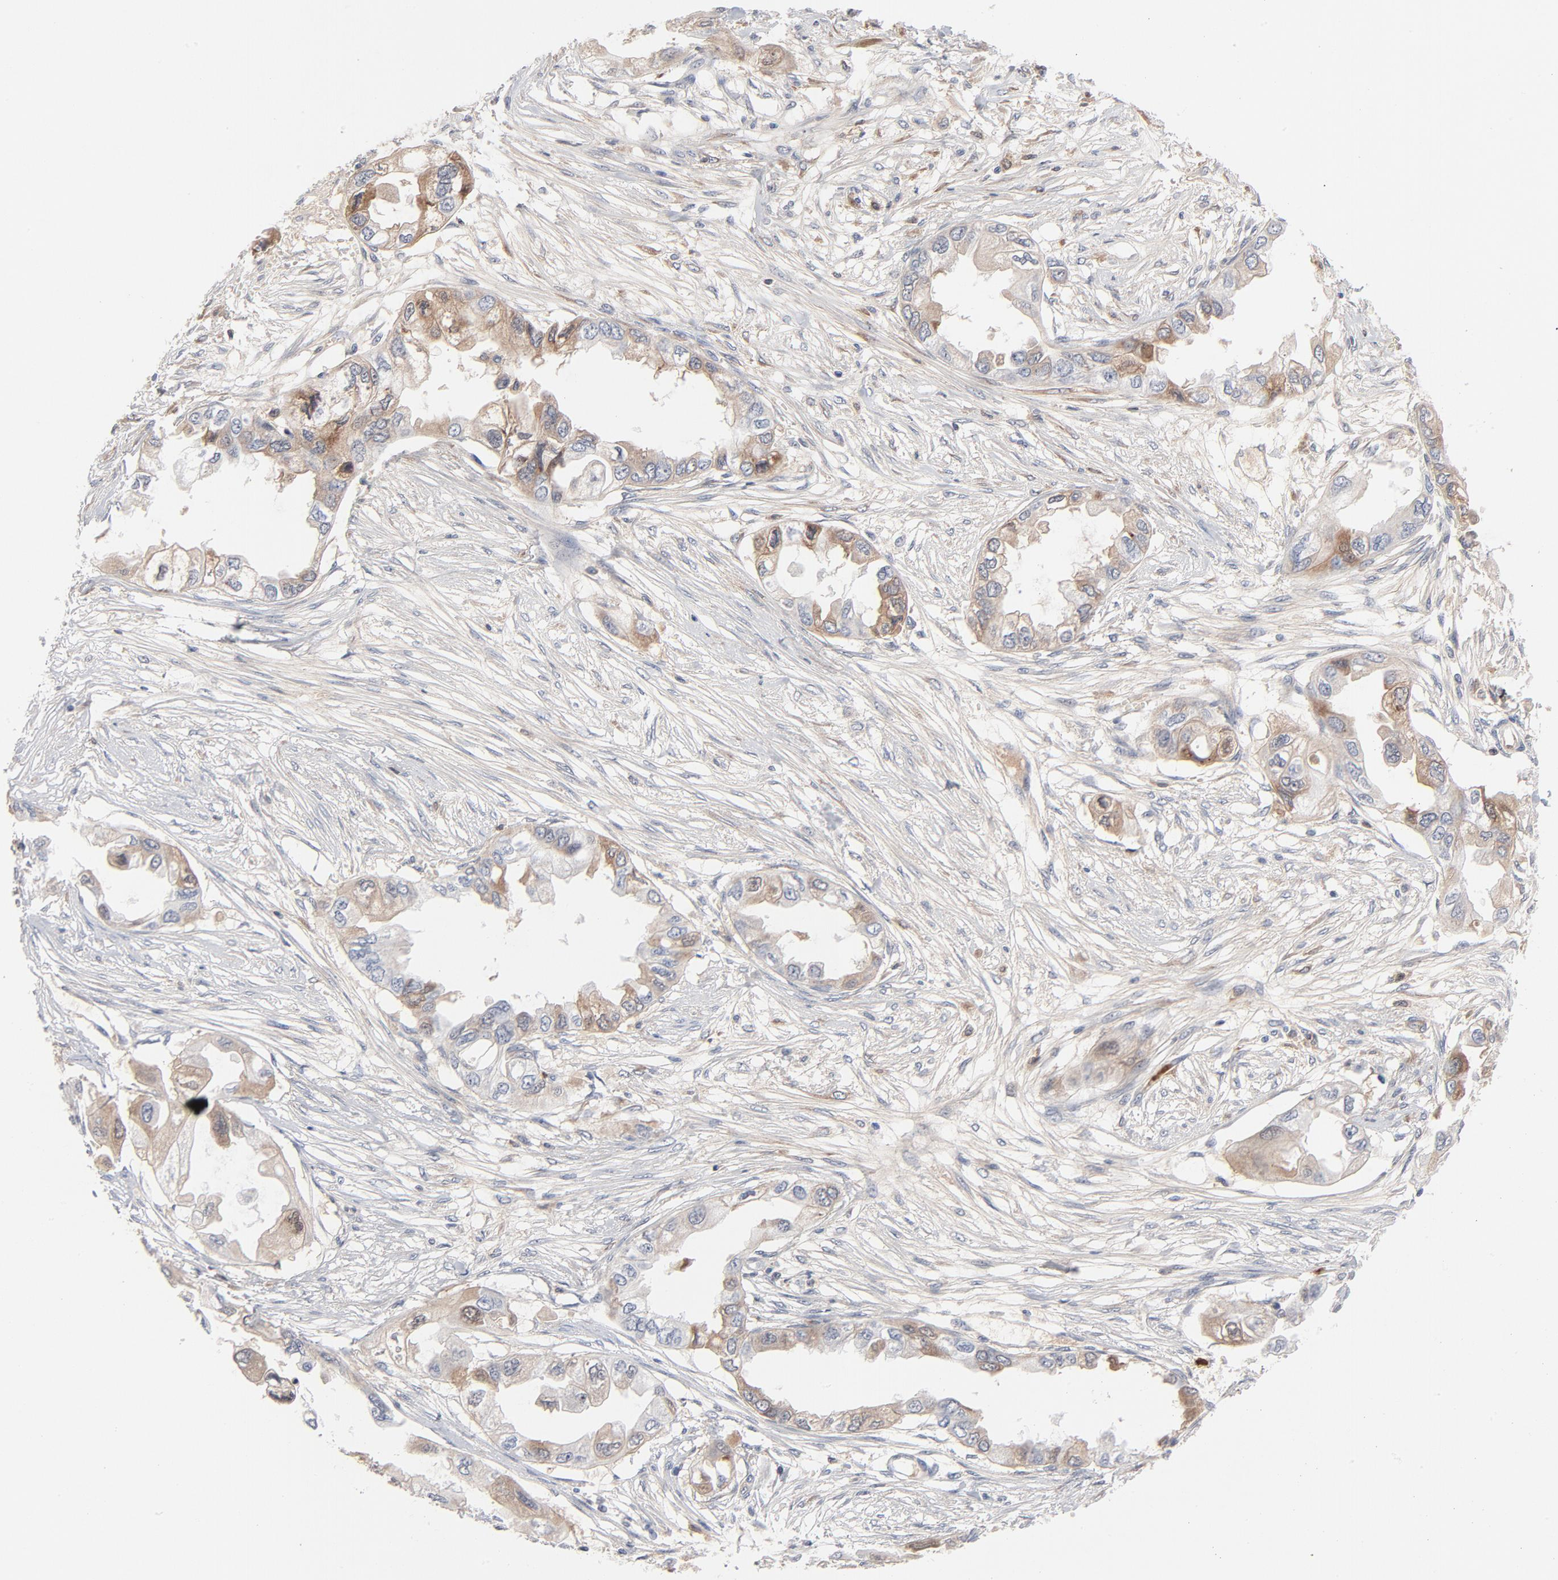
{"staining": {"intensity": "moderate", "quantity": "<25%", "location": "cytoplasmic/membranous"}, "tissue": "endometrial cancer", "cell_type": "Tumor cells", "image_type": "cancer", "snomed": [{"axis": "morphology", "description": "Adenocarcinoma, NOS"}, {"axis": "topography", "description": "Endometrium"}], "caption": "Immunohistochemical staining of adenocarcinoma (endometrial) demonstrates low levels of moderate cytoplasmic/membranous protein positivity in about <25% of tumor cells.", "gene": "SERPINA4", "patient": {"sex": "female", "age": 67}}